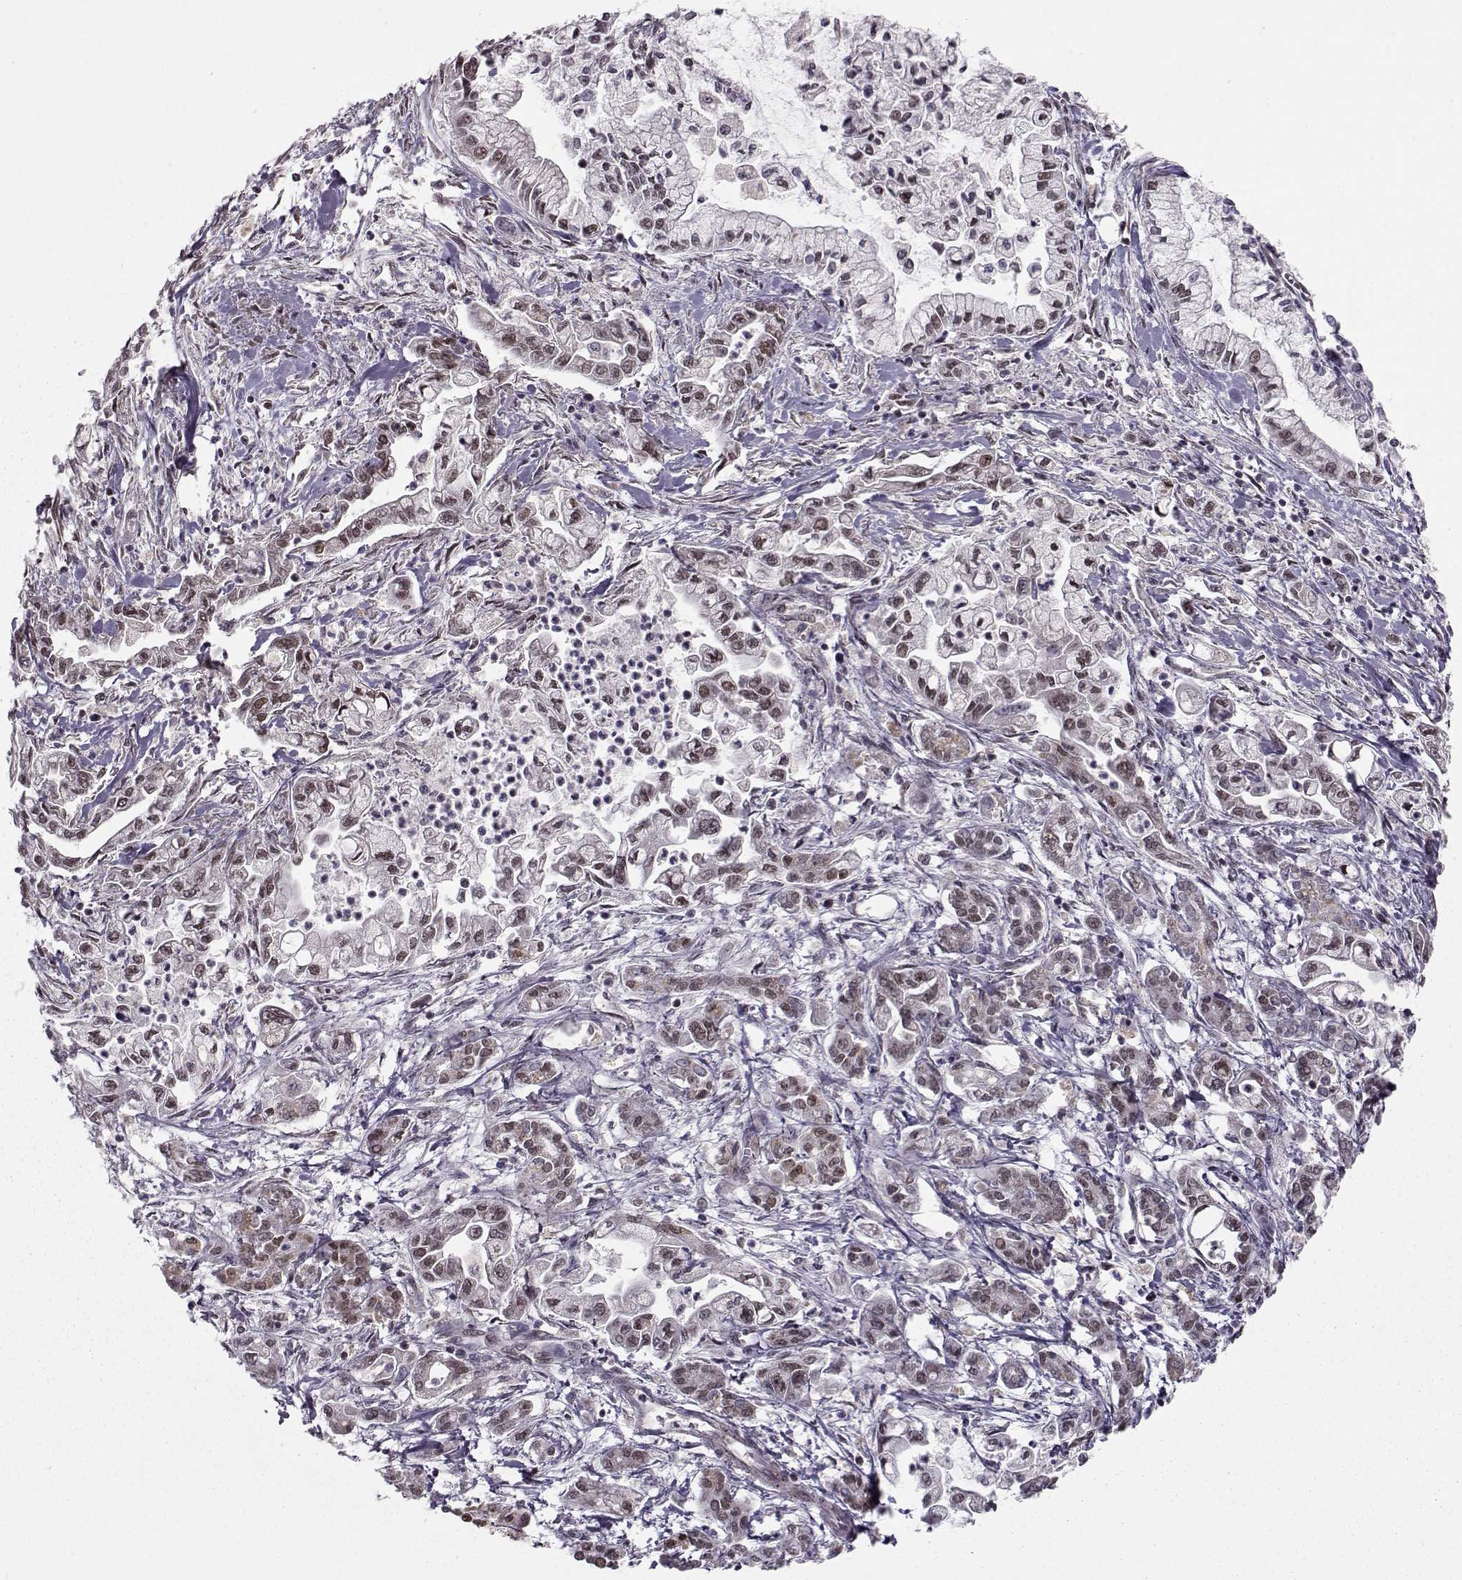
{"staining": {"intensity": "weak", "quantity": "25%-75%", "location": "nuclear"}, "tissue": "pancreatic cancer", "cell_type": "Tumor cells", "image_type": "cancer", "snomed": [{"axis": "morphology", "description": "Adenocarcinoma, NOS"}, {"axis": "topography", "description": "Pancreas"}], "caption": "IHC staining of adenocarcinoma (pancreatic), which demonstrates low levels of weak nuclear expression in about 25%-75% of tumor cells indicating weak nuclear protein positivity. The staining was performed using DAB (3,3'-diaminobenzidine) (brown) for protein detection and nuclei were counterstained in hematoxylin (blue).", "gene": "RAI1", "patient": {"sex": "male", "age": 54}}